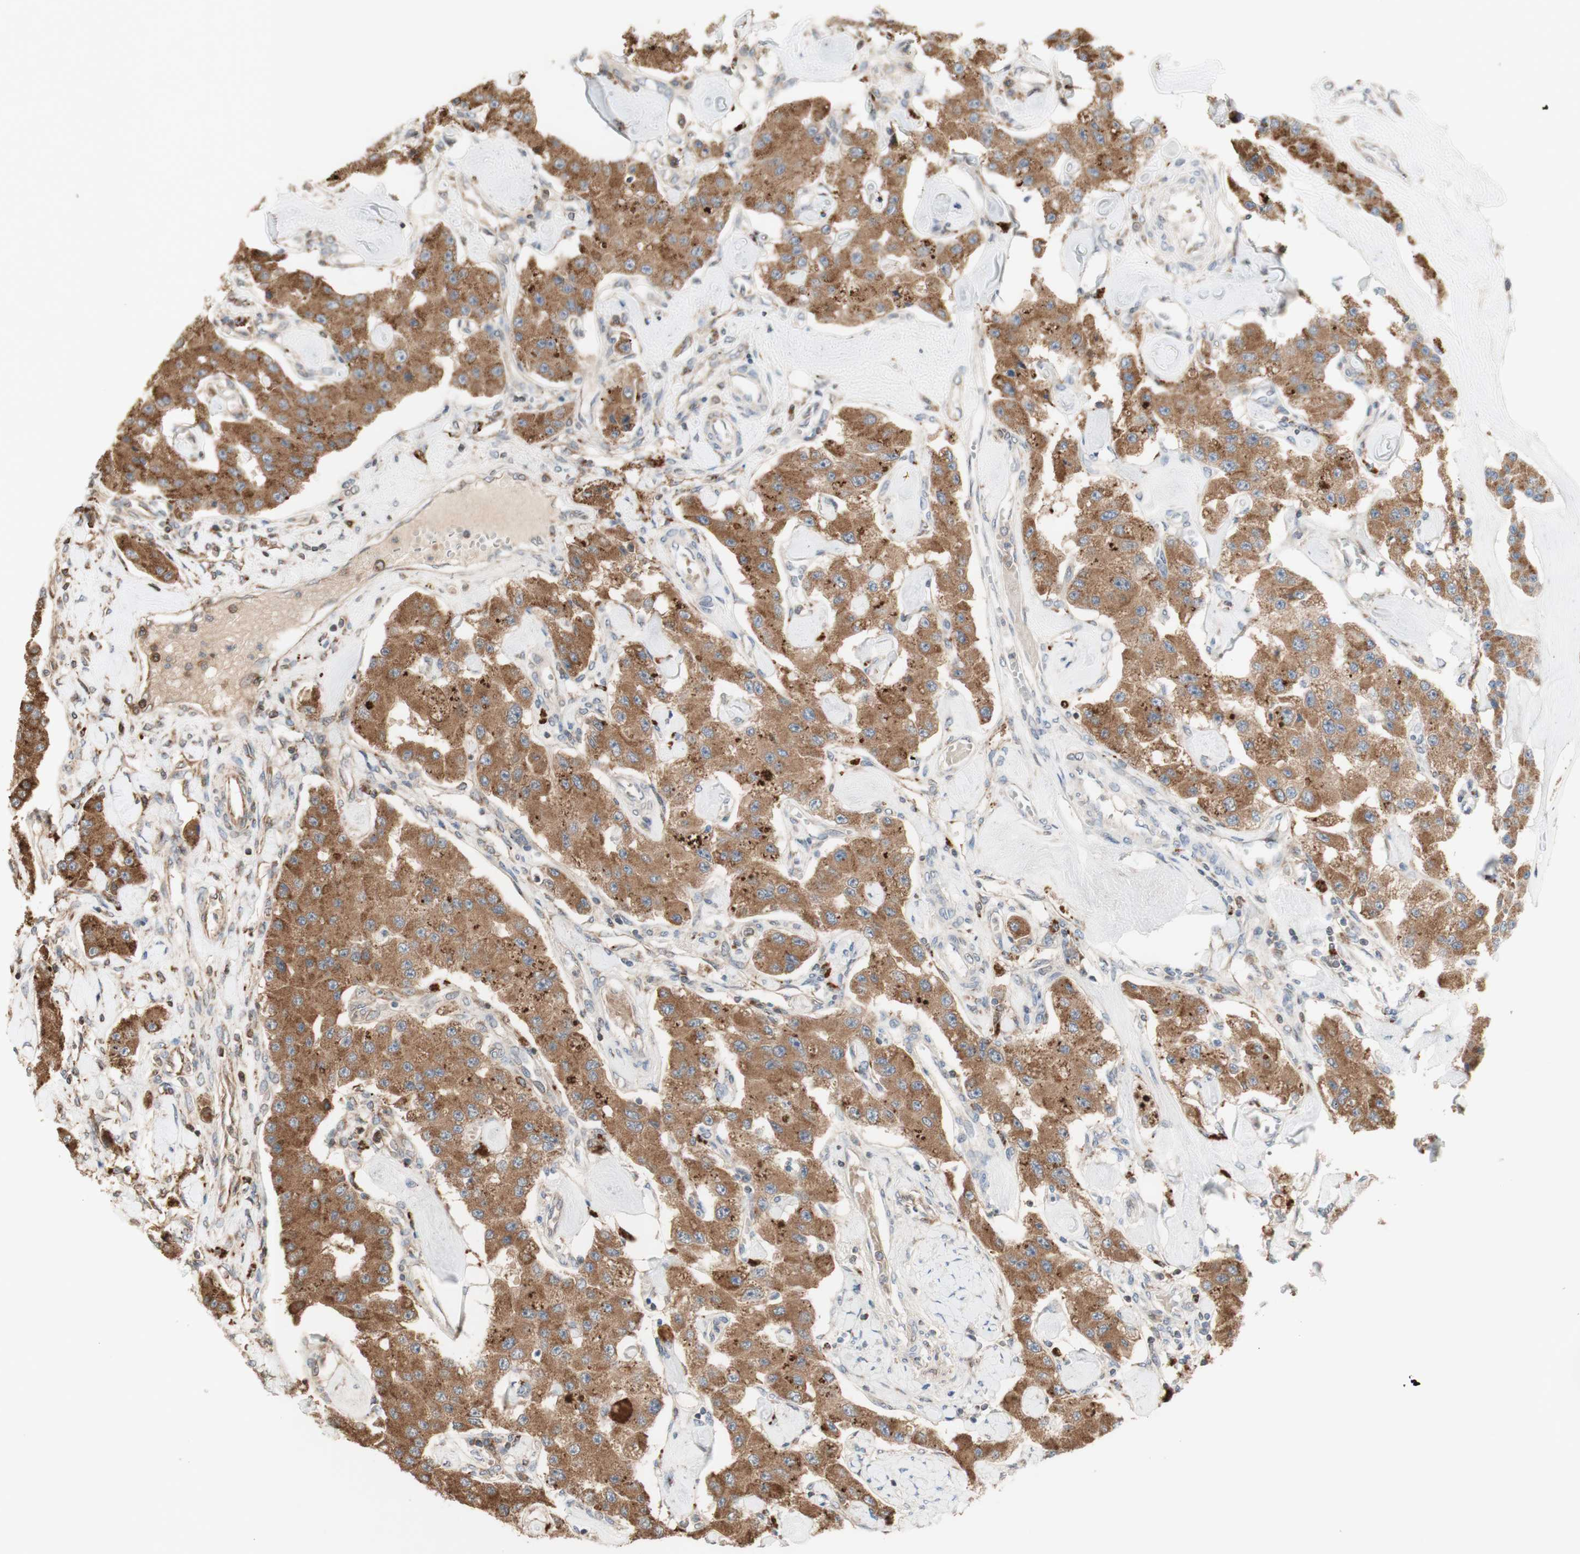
{"staining": {"intensity": "moderate", "quantity": ">75%", "location": "cytoplasmic/membranous"}, "tissue": "carcinoid", "cell_type": "Tumor cells", "image_type": "cancer", "snomed": [{"axis": "morphology", "description": "Carcinoid, malignant, NOS"}, {"axis": "topography", "description": "Pancreas"}], "caption": "Immunohistochemistry (IHC) (DAB (3,3'-diaminobenzidine)) staining of human malignant carcinoid demonstrates moderate cytoplasmic/membranous protein positivity in approximately >75% of tumor cells. (DAB (3,3'-diaminobenzidine) IHC, brown staining for protein, blue staining for nuclei).", "gene": "GAPT", "patient": {"sex": "male", "age": 41}}